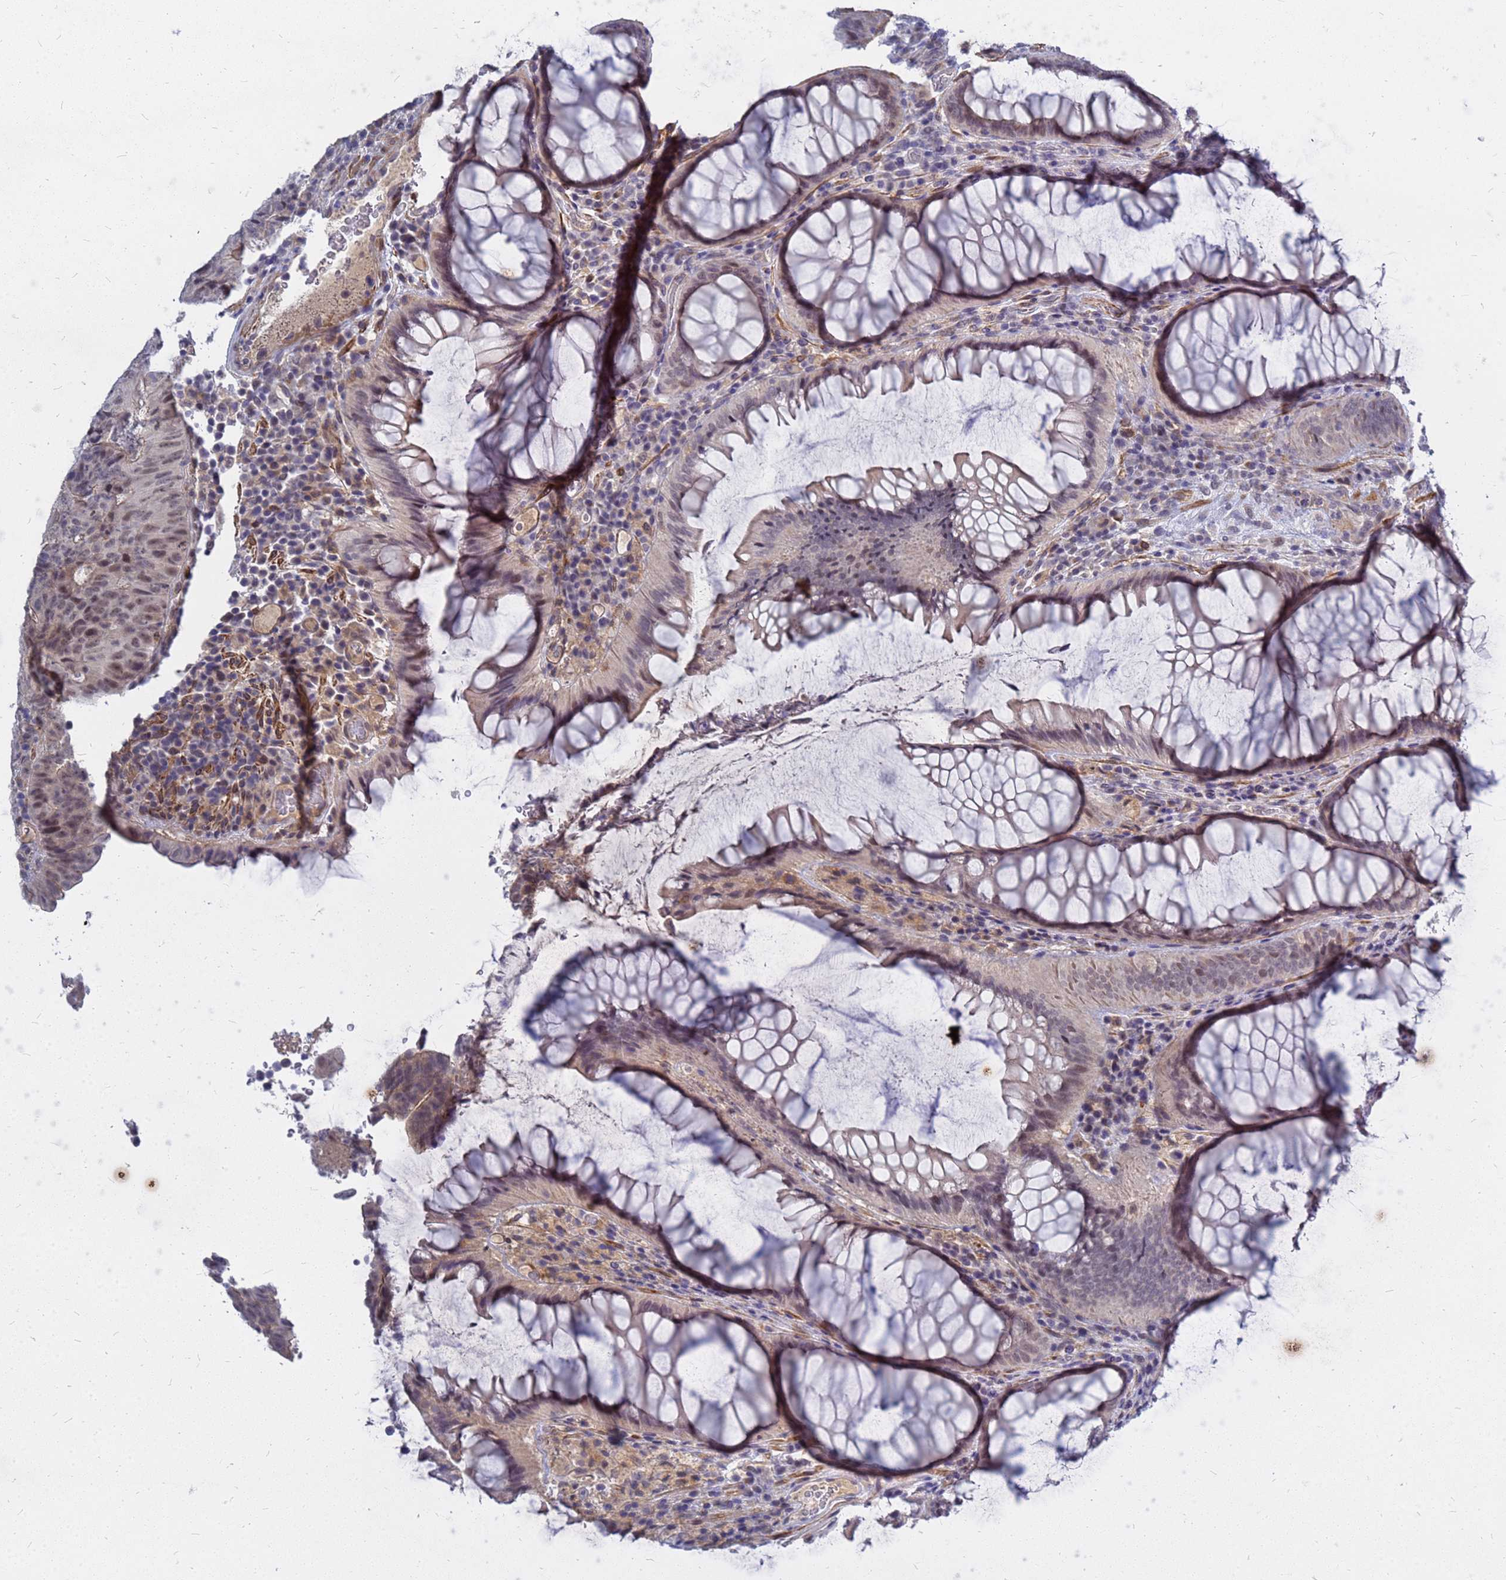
{"staining": {"intensity": "weak", "quantity": "25%-75%", "location": "nuclear"}, "tissue": "colorectal cancer", "cell_type": "Tumor cells", "image_type": "cancer", "snomed": [{"axis": "morphology", "description": "Adenocarcinoma, NOS"}, {"axis": "topography", "description": "Colon"}], "caption": "Weak nuclear protein positivity is seen in about 25%-75% of tumor cells in colorectal cancer.", "gene": "SRGAP3", "patient": {"sex": "female", "age": 67}}